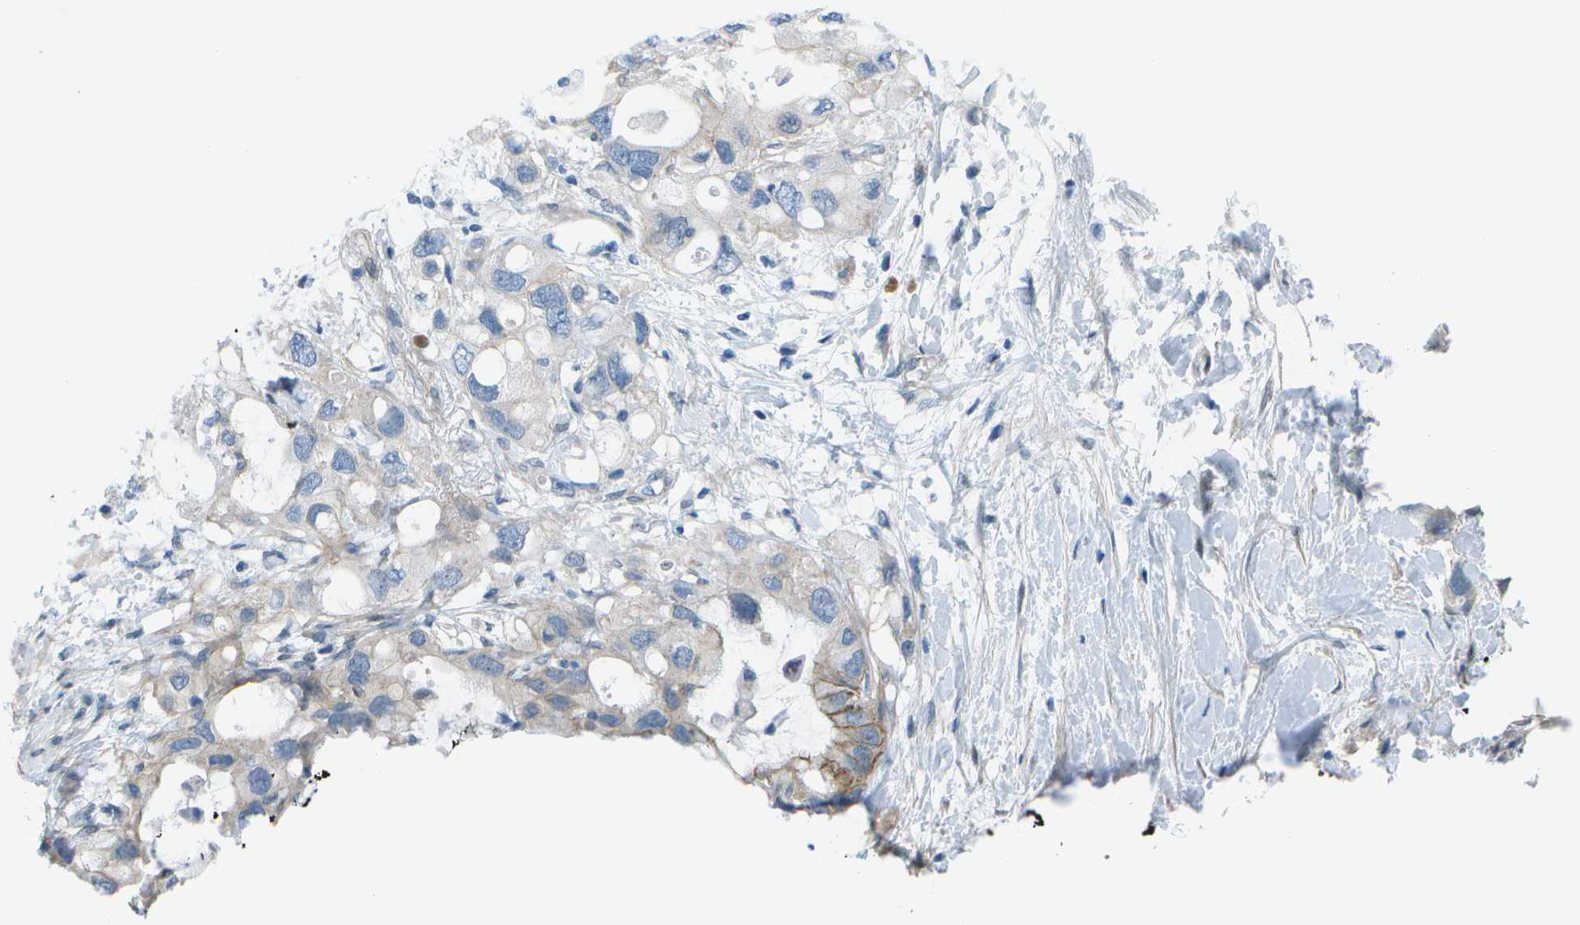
{"staining": {"intensity": "weak", "quantity": "<25%", "location": "cytoplasmic/membranous"}, "tissue": "pancreatic cancer", "cell_type": "Tumor cells", "image_type": "cancer", "snomed": [{"axis": "morphology", "description": "Adenocarcinoma, NOS"}, {"axis": "topography", "description": "Pancreas"}], "caption": "Immunohistochemical staining of pancreatic cancer (adenocarcinoma) exhibits no significant positivity in tumor cells. (DAB immunohistochemistry (IHC), high magnification).", "gene": "SORBS3", "patient": {"sex": "female", "age": 56}}